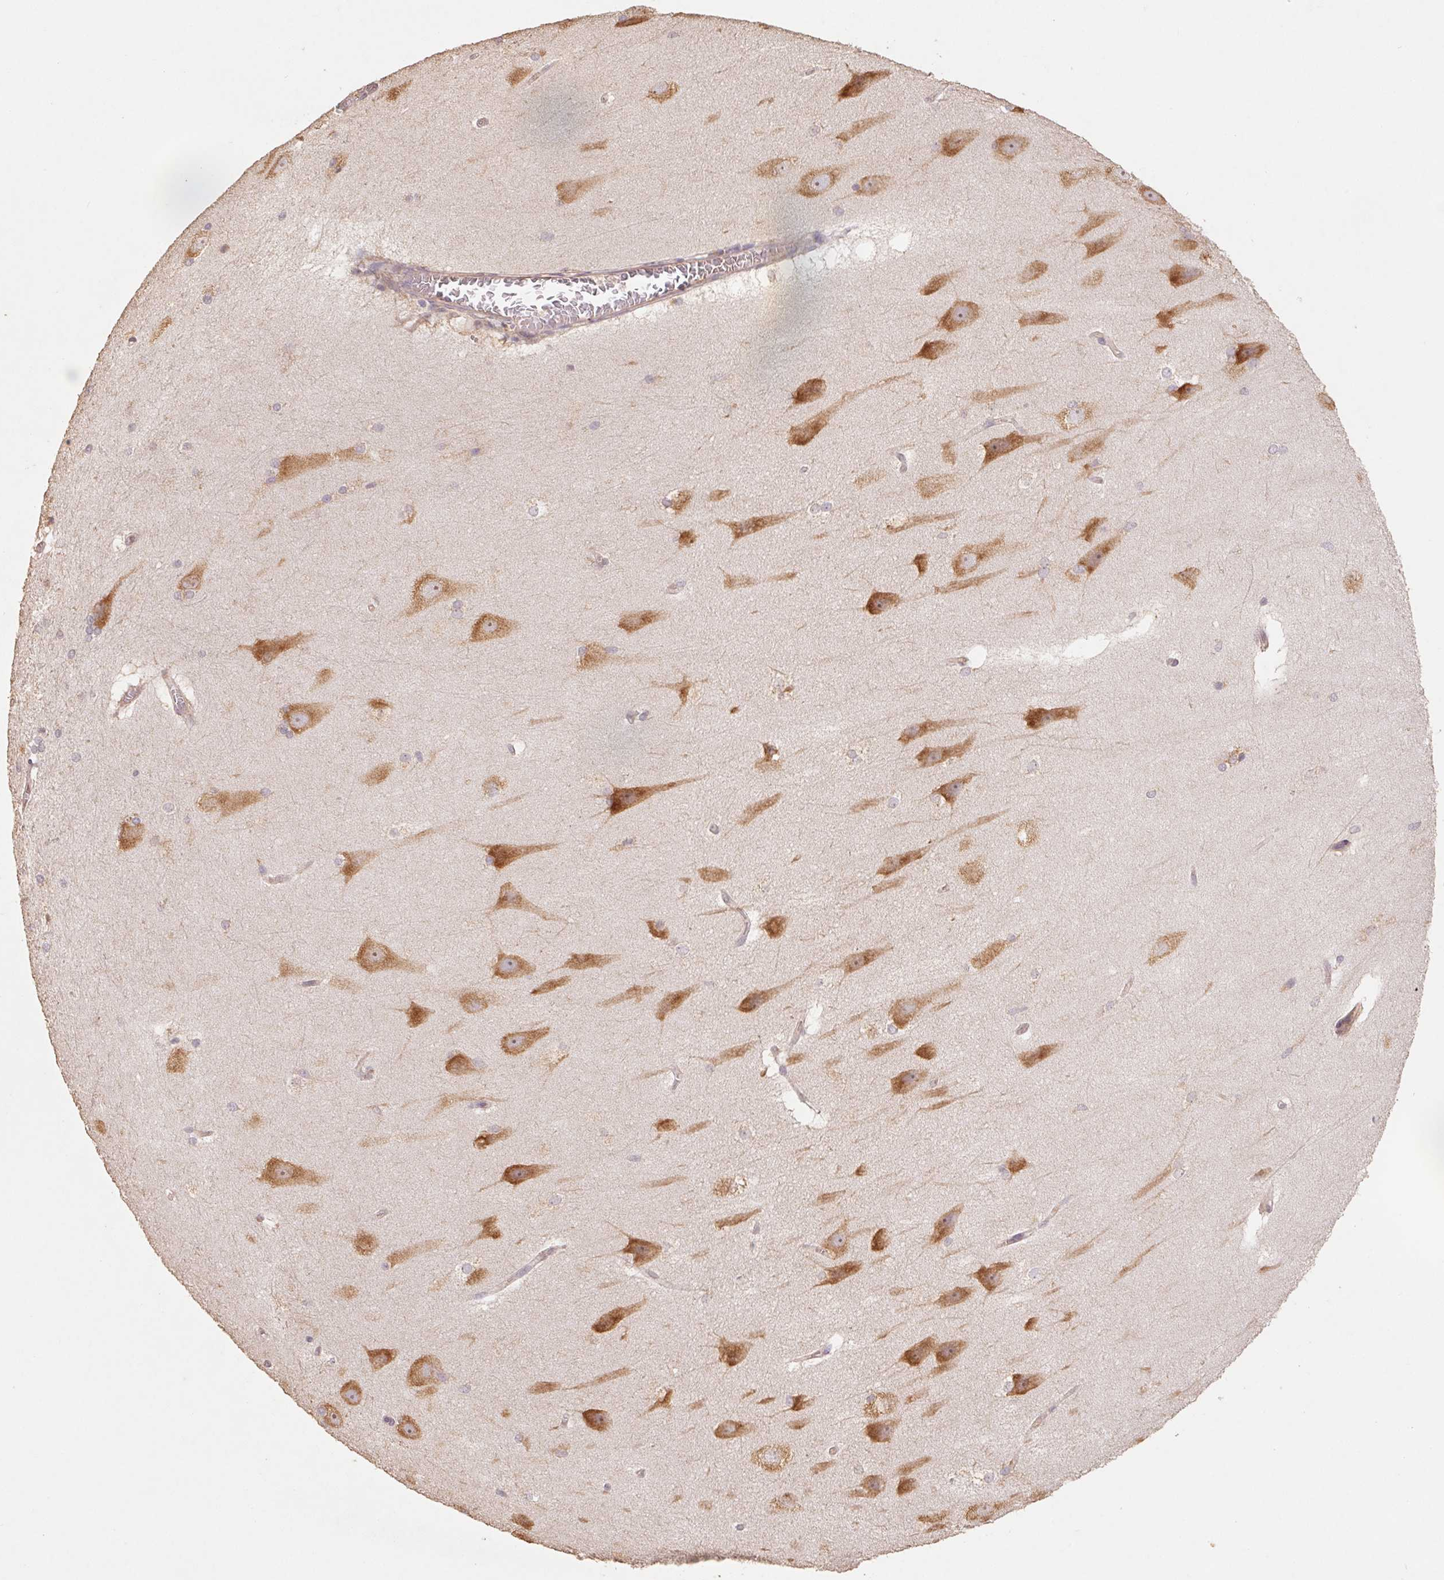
{"staining": {"intensity": "moderate", "quantity": "25%-75%", "location": "cytoplasmic/membranous"}, "tissue": "hippocampus", "cell_type": "Glial cells", "image_type": "normal", "snomed": [{"axis": "morphology", "description": "Normal tissue, NOS"}, {"axis": "topography", "description": "Cerebral cortex"}, {"axis": "topography", "description": "Hippocampus"}], "caption": "Protein analysis of unremarkable hippocampus exhibits moderate cytoplasmic/membranous positivity in about 25%-75% of glial cells.", "gene": "RPL27A", "patient": {"sex": "female", "age": 19}}